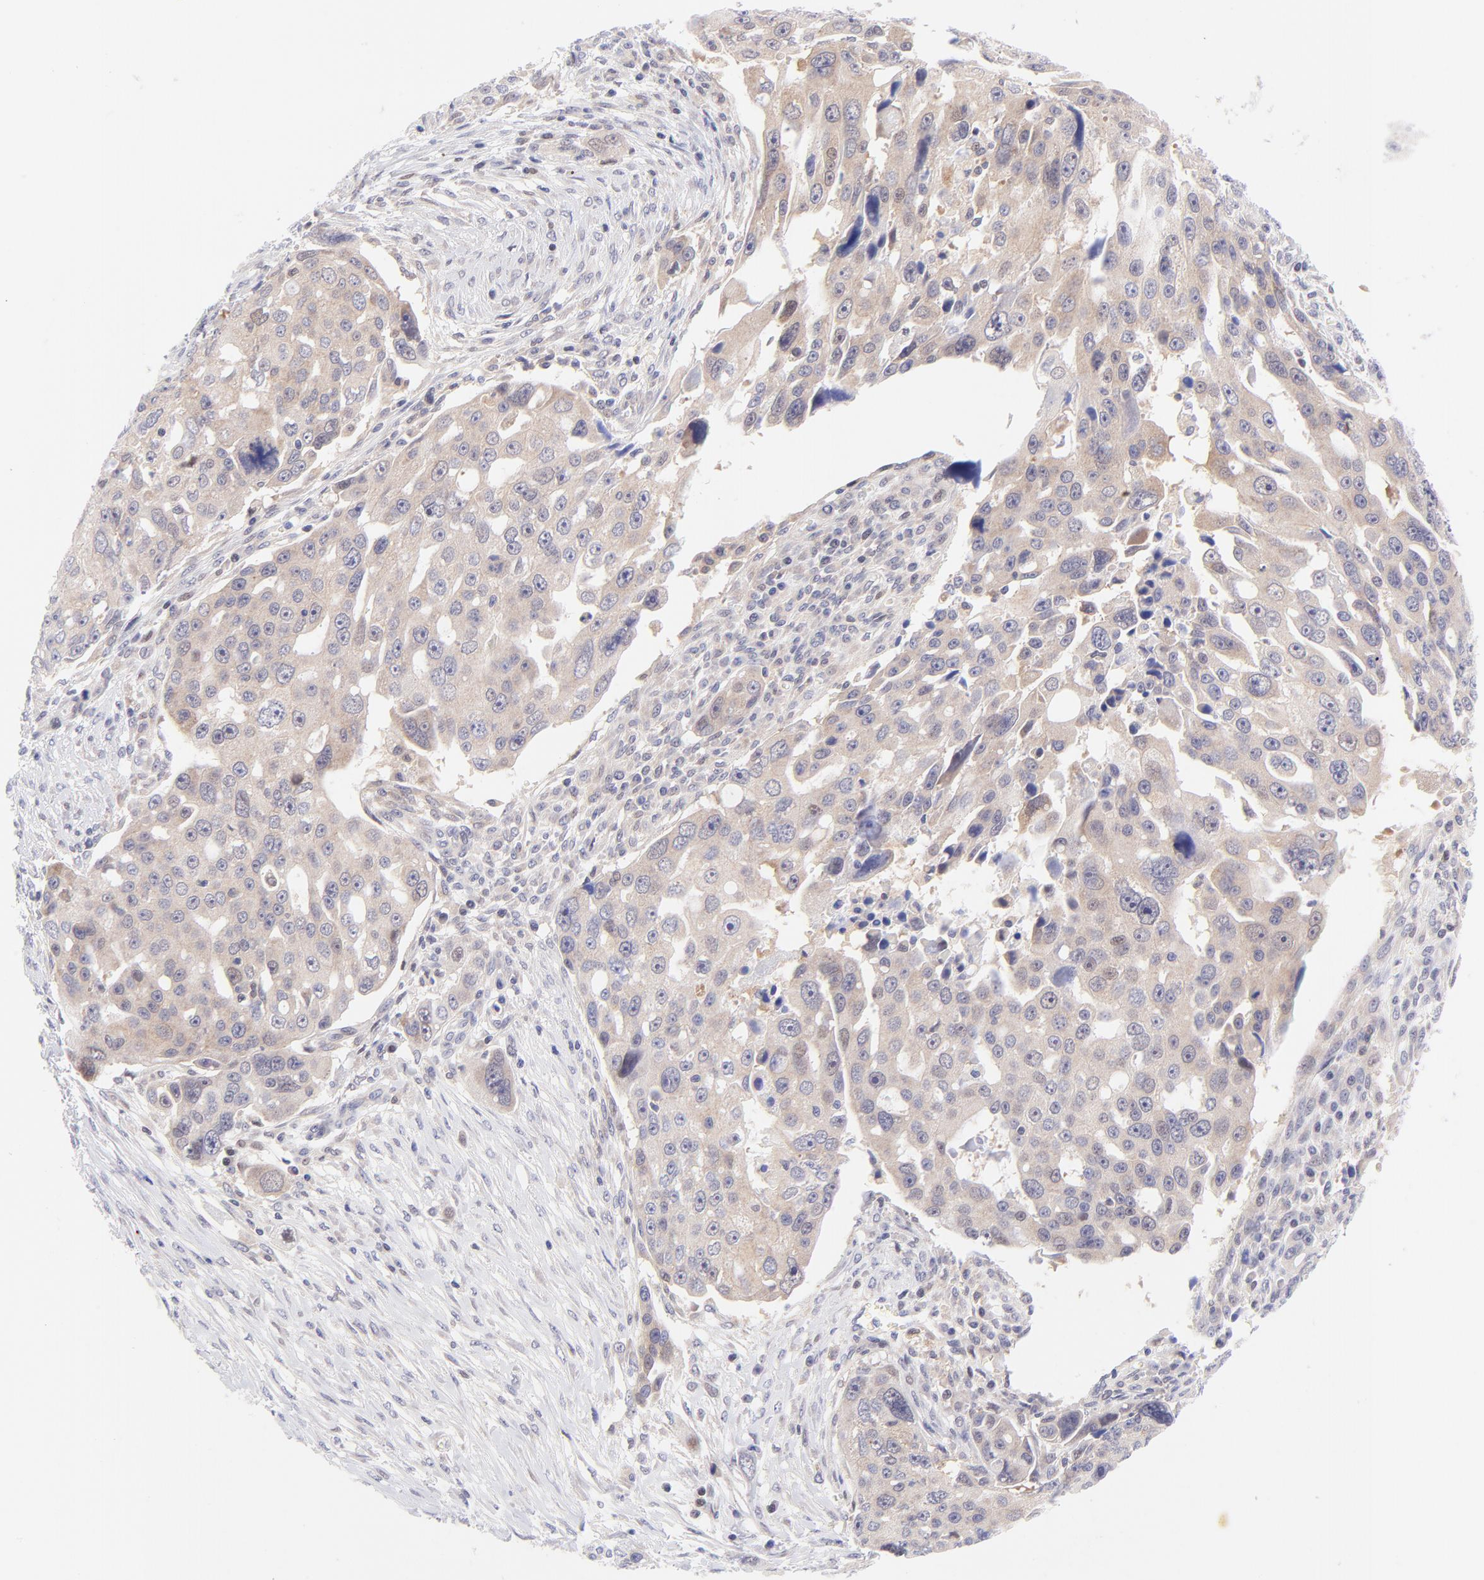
{"staining": {"intensity": "weak", "quantity": ">75%", "location": "cytoplasmic/membranous"}, "tissue": "ovarian cancer", "cell_type": "Tumor cells", "image_type": "cancer", "snomed": [{"axis": "morphology", "description": "Carcinoma, endometroid"}, {"axis": "topography", "description": "Ovary"}], "caption": "Immunohistochemical staining of ovarian endometroid carcinoma reveals weak cytoplasmic/membranous protein staining in about >75% of tumor cells.", "gene": "PBDC1", "patient": {"sex": "female", "age": 75}}